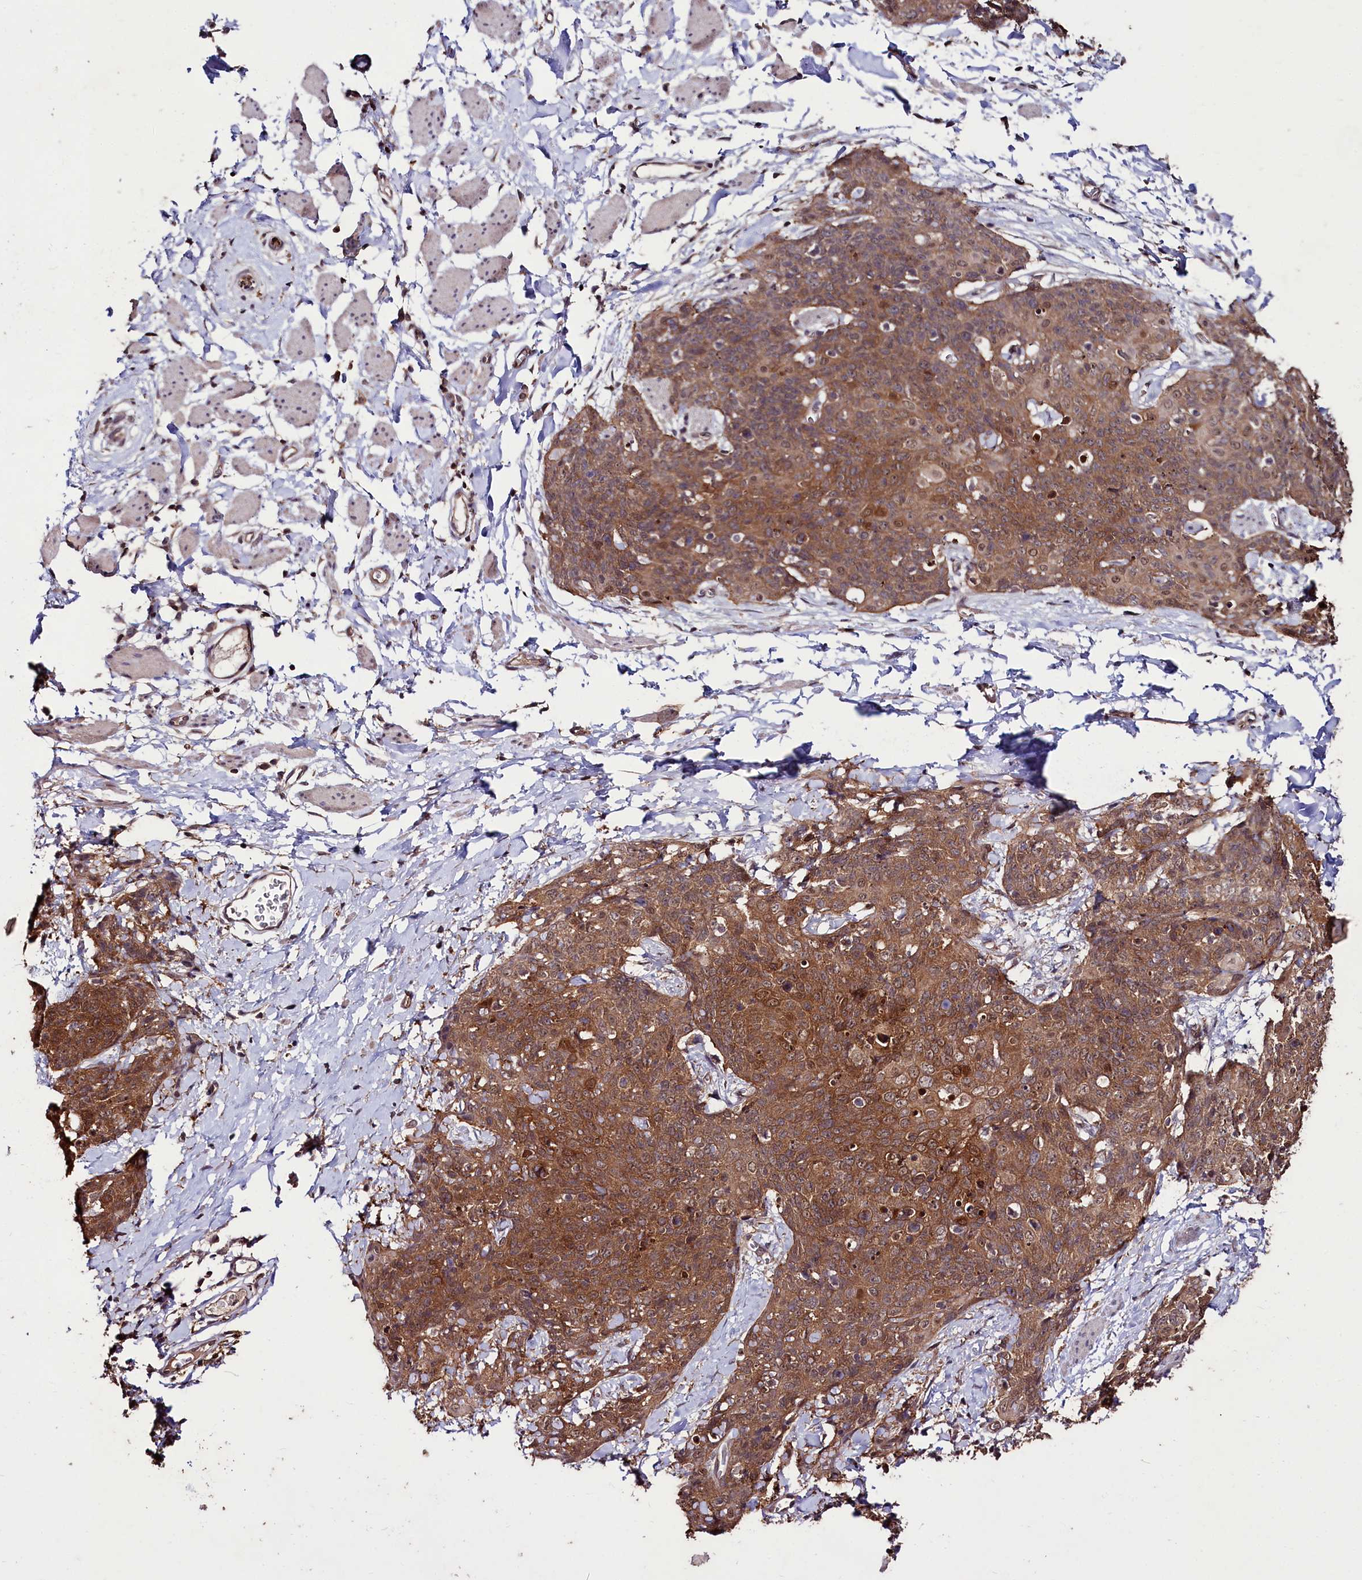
{"staining": {"intensity": "moderate", "quantity": ">75%", "location": "cytoplasmic/membranous"}, "tissue": "skin cancer", "cell_type": "Tumor cells", "image_type": "cancer", "snomed": [{"axis": "morphology", "description": "Squamous cell carcinoma, NOS"}, {"axis": "topography", "description": "Skin"}, {"axis": "topography", "description": "Vulva"}], "caption": "This histopathology image exhibits immunohistochemistry staining of squamous cell carcinoma (skin), with medium moderate cytoplasmic/membranous staining in approximately >75% of tumor cells.", "gene": "KLRB1", "patient": {"sex": "female", "age": 85}}